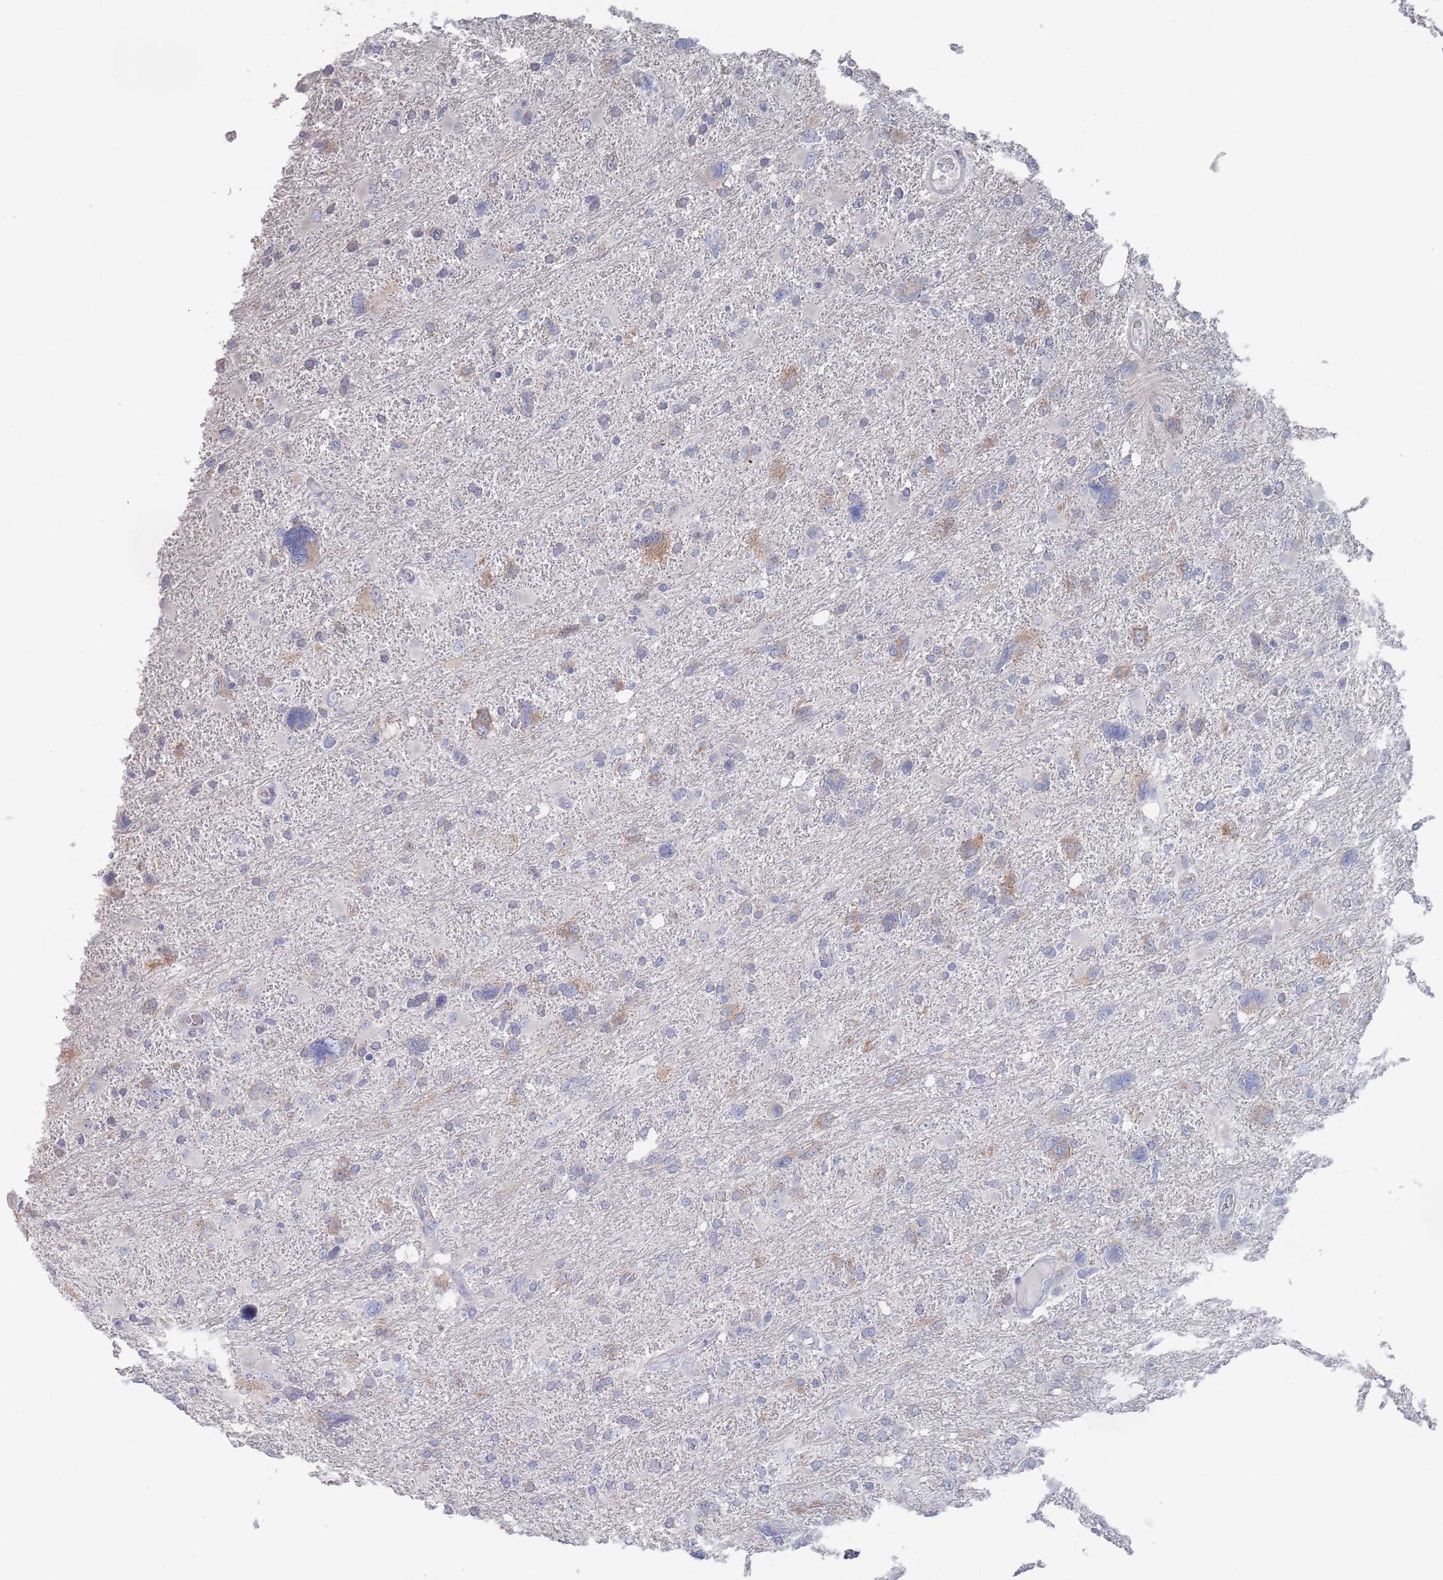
{"staining": {"intensity": "moderate", "quantity": "<25%", "location": "cytoplasmic/membranous"}, "tissue": "glioma", "cell_type": "Tumor cells", "image_type": "cancer", "snomed": [{"axis": "morphology", "description": "Glioma, malignant, High grade"}, {"axis": "topography", "description": "Brain"}], "caption": "An image showing moderate cytoplasmic/membranous staining in about <25% of tumor cells in glioma, as visualized by brown immunohistochemical staining.", "gene": "TMCO3", "patient": {"sex": "male", "age": 61}}